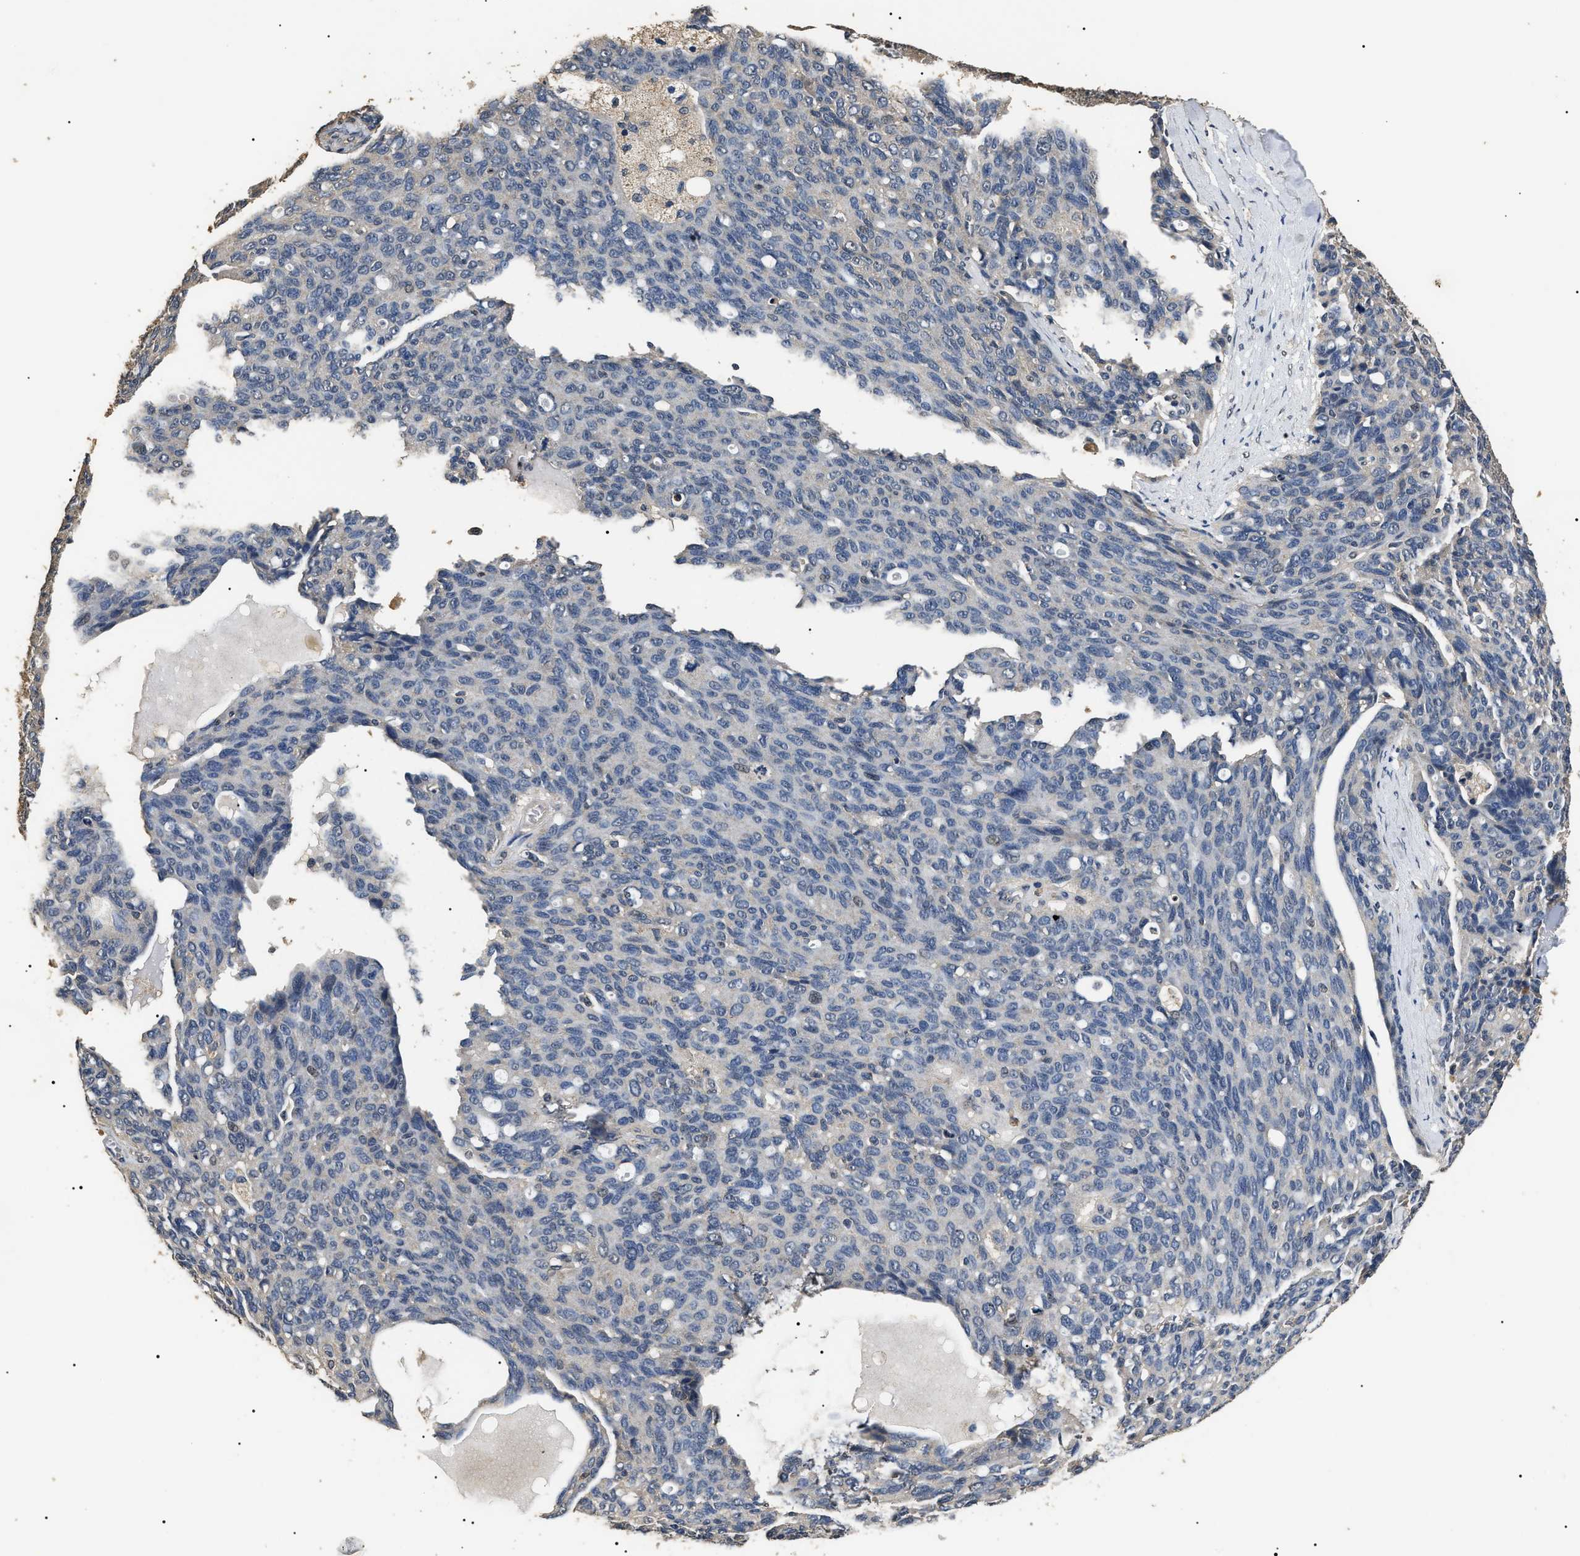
{"staining": {"intensity": "negative", "quantity": "none", "location": "none"}, "tissue": "ovarian cancer", "cell_type": "Tumor cells", "image_type": "cancer", "snomed": [{"axis": "morphology", "description": "Carcinoma, endometroid"}, {"axis": "topography", "description": "Ovary"}], "caption": "Protein analysis of endometroid carcinoma (ovarian) demonstrates no significant positivity in tumor cells. (IHC, brightfield microscopy, high magnification).", "gene": "PSMD8", "patient": {"sex": "female", "age": 60}}